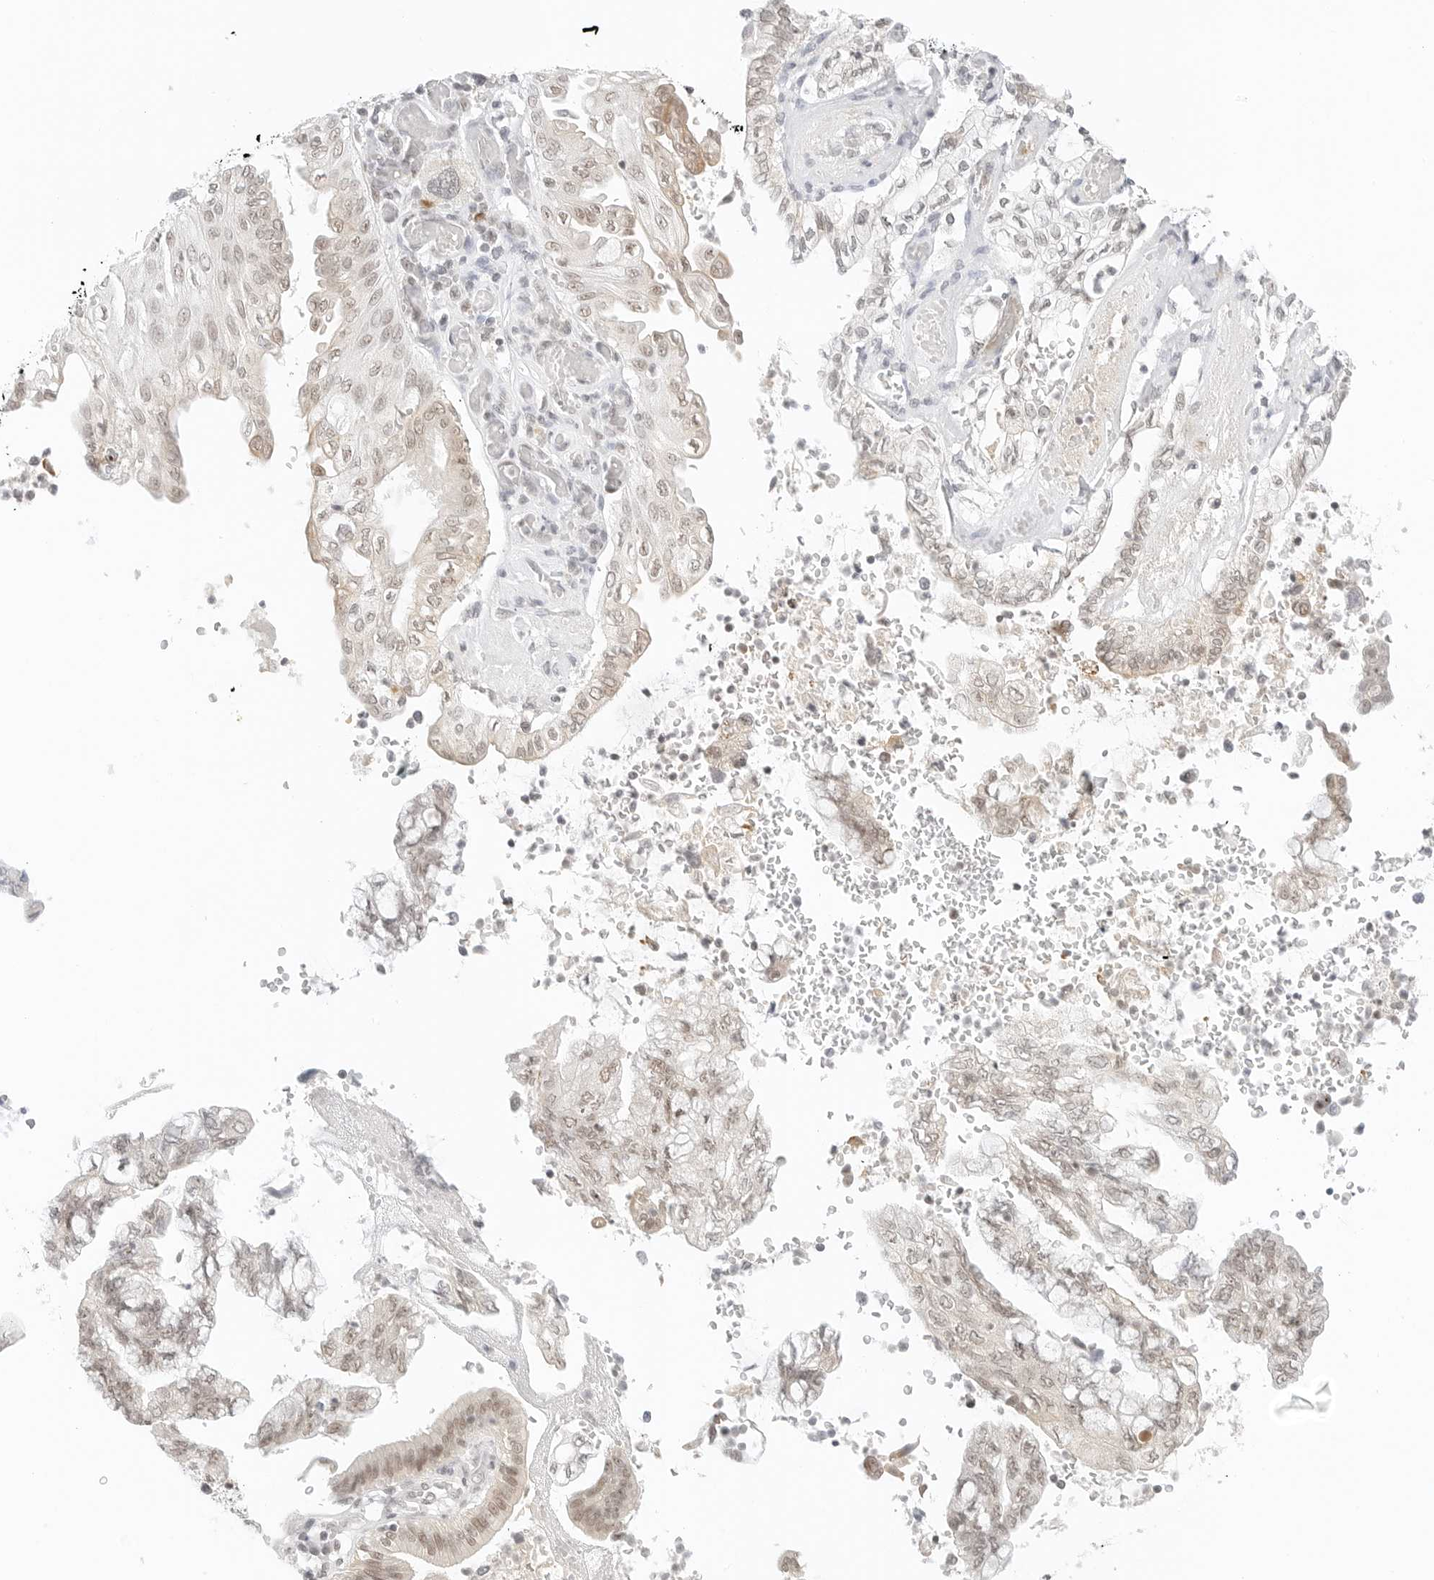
{"staining": {"intensity": "weak", "quantity": "25%-75%", "location": "nuclear"}, "tissue": "pancreatic cancer", "cell_type": "Tumor cells", "image_type": "cancer", "snomed": [{"axis": "morphology", "description": "Adenocarcinoma, NOS"}, {"axis": "topography", "description": "Pancreas"}], "caption": "Human pancreatic cancer stained for a protein (brown) displays weak nuclear positive staining in about 25%-75% of tumor cells.", "gene": "NEO1", "patient": {"sex": "female", "age": 73}}